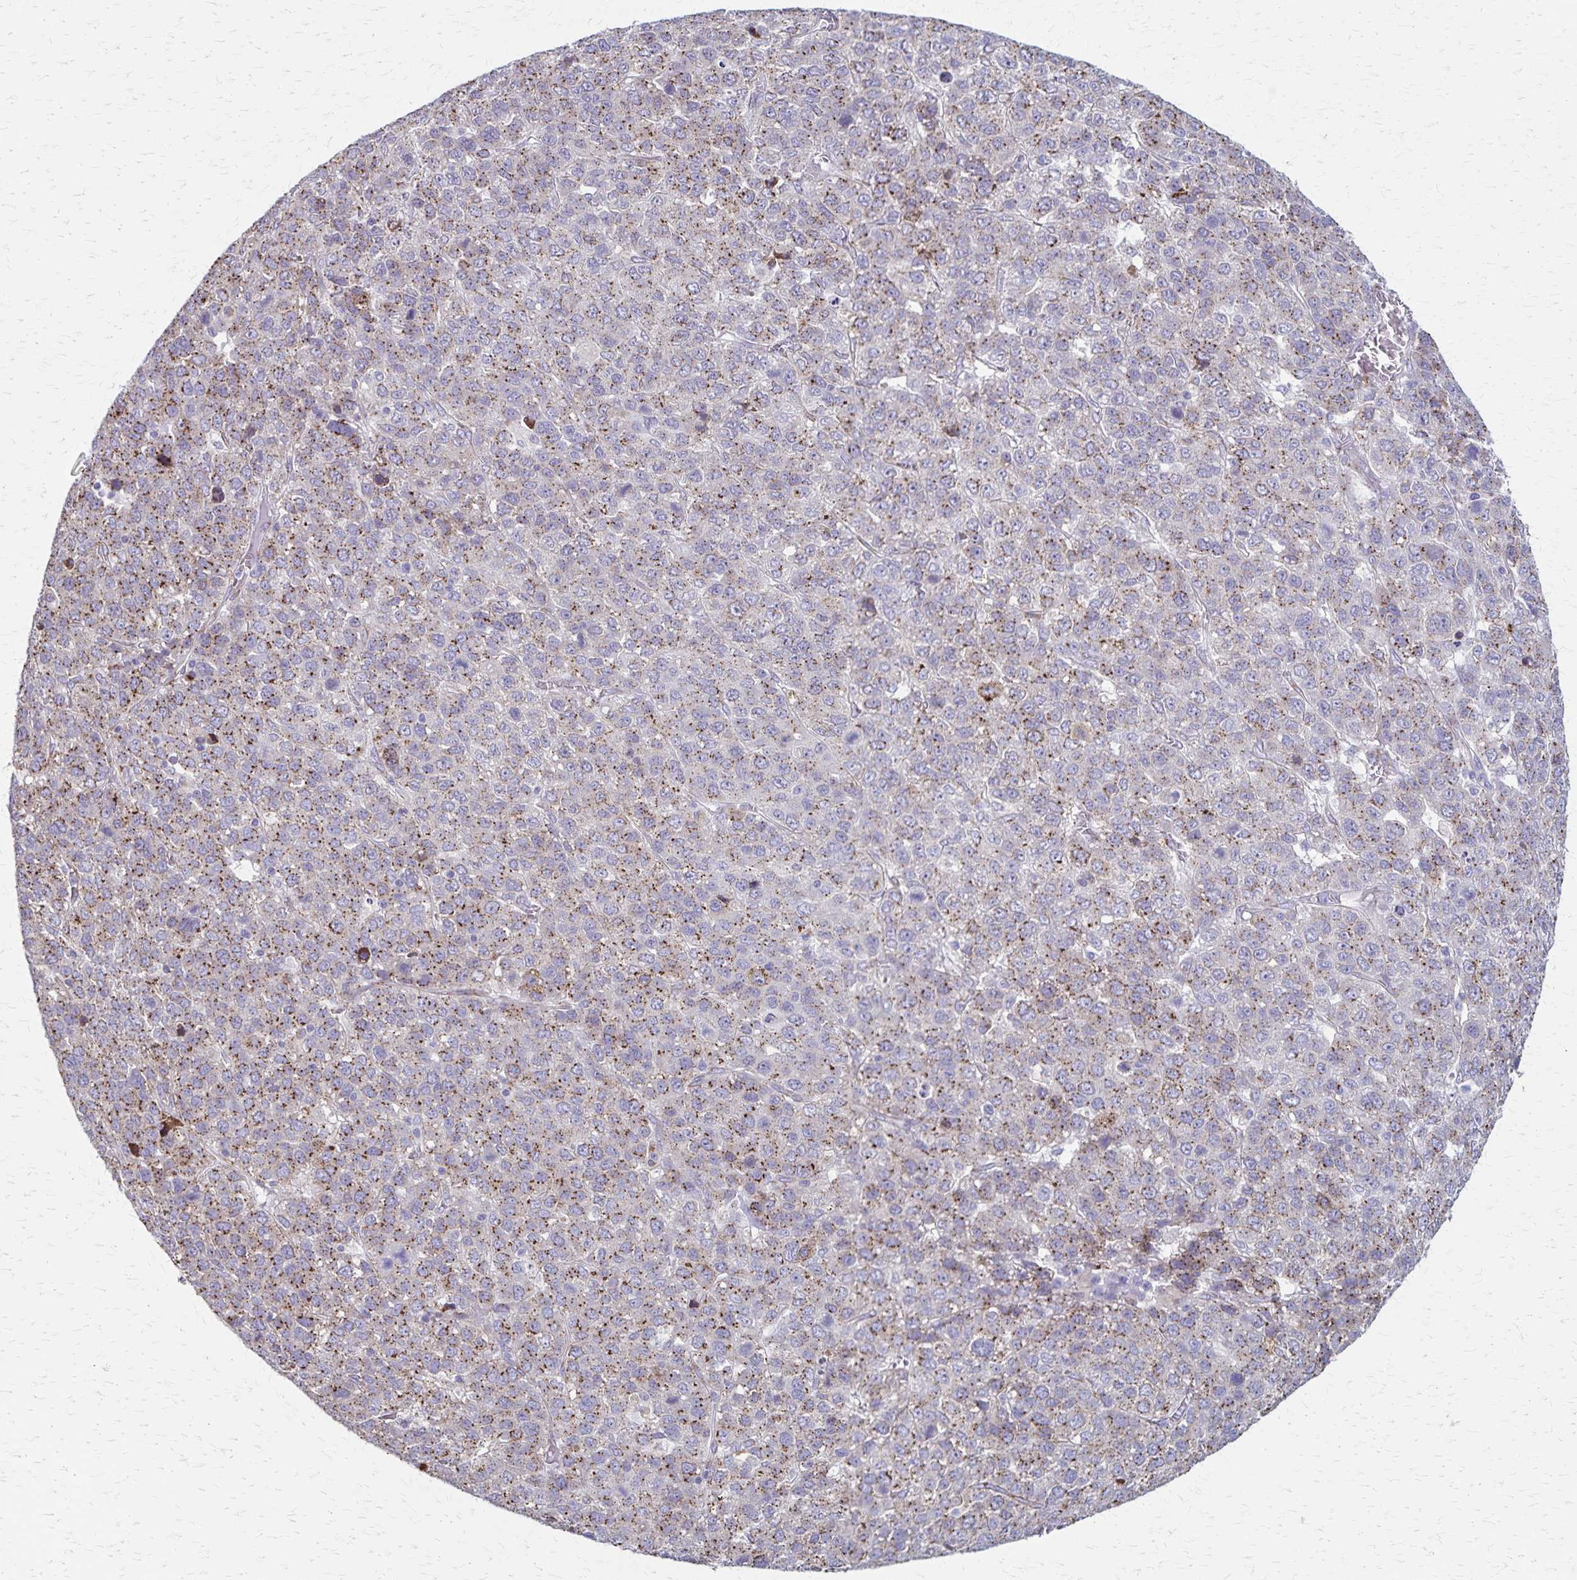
{"staining": {"intensity": "moderate", "quantity": "25%-75%", "location": "cytoplasmic/membranous"}, "tissue": "liver cancer", "cell_type": "Tumor cells", "image_type": "cancer", "snomed": [{"axis": "morphology", "description": "Carcinoma, Hepatocellular, NOS"}, {"axis": "topography", "description": "Liver"}], "caption": "There is medium levels of moderate cytoplasmic/membranous positivity in tumor cells of liver cancer (hepatocellular carcinoma), as demonstrated by immunohistochemical staining (brown color).", "gene": "MCFD2", "patient": {"sex": "male", "age": 69}}